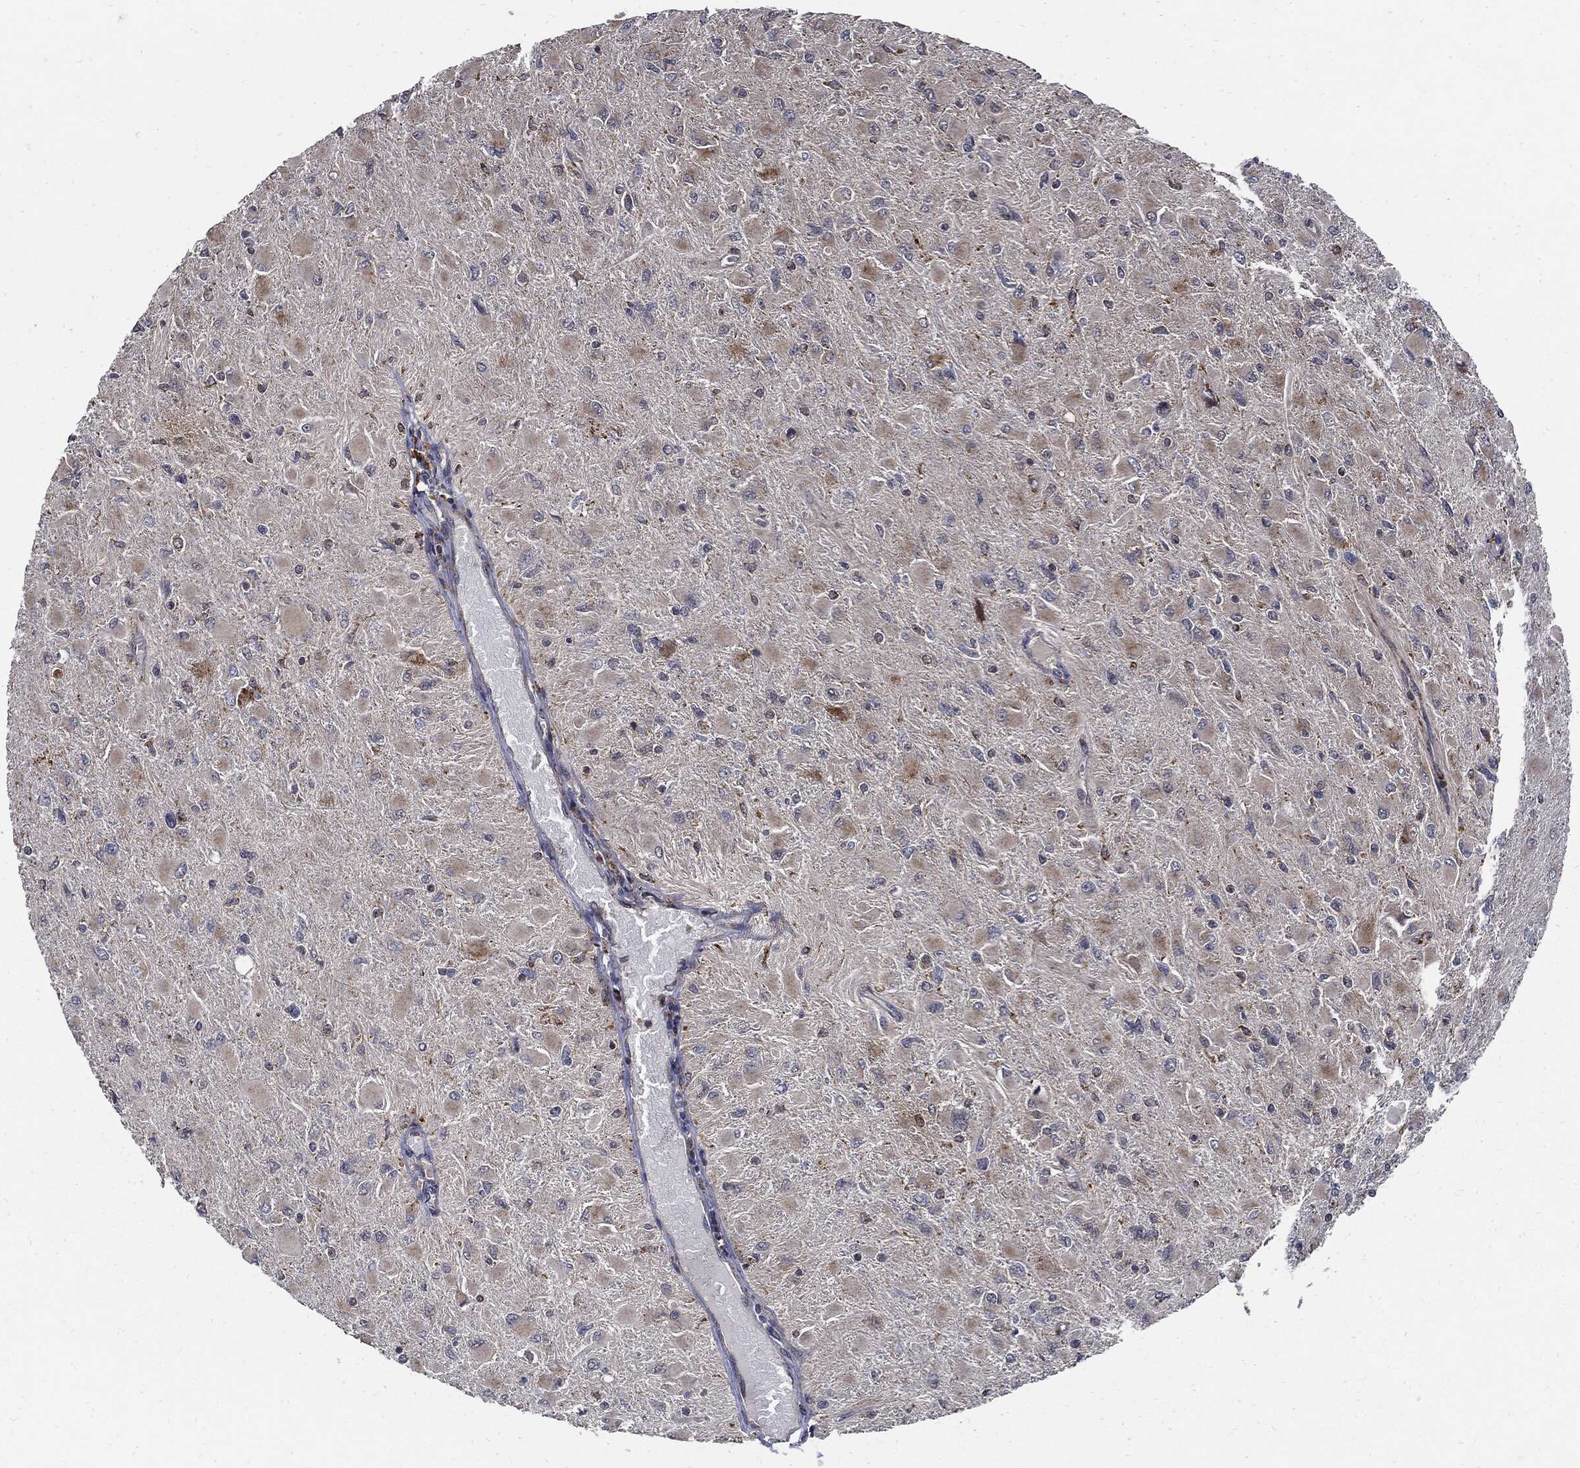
{"staining": {"intensity": "weak", "quantity": "<25%", "location": "cytoplasmic/membranous"}, "tissue": "glioma", "cell_type": "Tumor cells", "image_type": "cancer", "snomed": [{"axis": "morphology", "description": "Glioma, malignant, High grade"}, {"axis": "topography", "description": "Cerebral cortex"}], "caption": "This is a histopathology image of IHC staining of malignant glioma (high-grade), which shows no positivity in tumor cells.", "gene": "SLC31A2", "patient": {"sex": "female", "age": 36}}